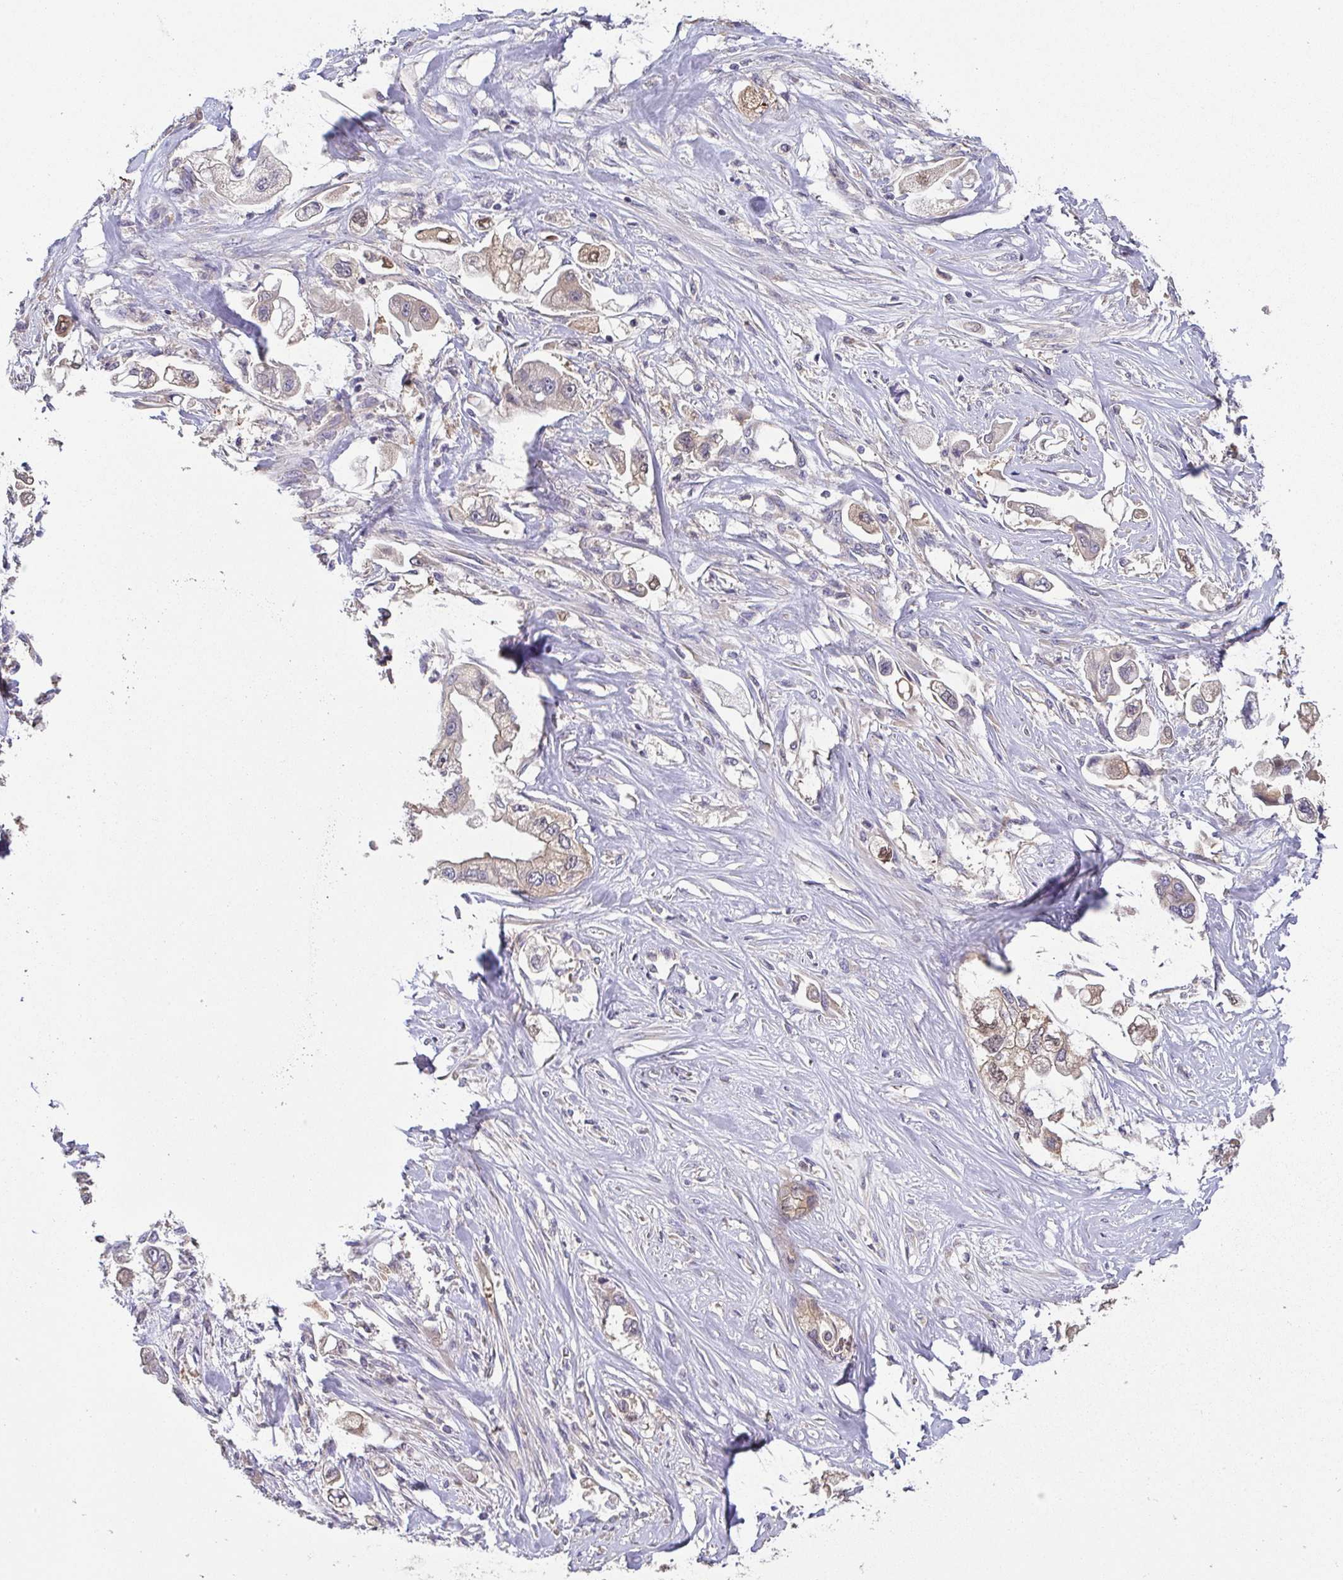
{"staining": {"intensity": "weak", "quantity": "<25%", "location": "cytoplasmic/membranous,nuclear"}, "tissue": "stomach cancer", "cell_type": "Tumor cells", "image_type": "cancer", "snomed": [{"axis": "morphology", "description": "Adenocarcinoma, NOS"}, {"axis": "topography", "description": "Stomach"}], "caption": "Immunohistochemical staining of stomach cancer exhibits no significant expression in tumor cells.", "gene": "EIF3D", "patient": {"sex": "male", "age": 62}}